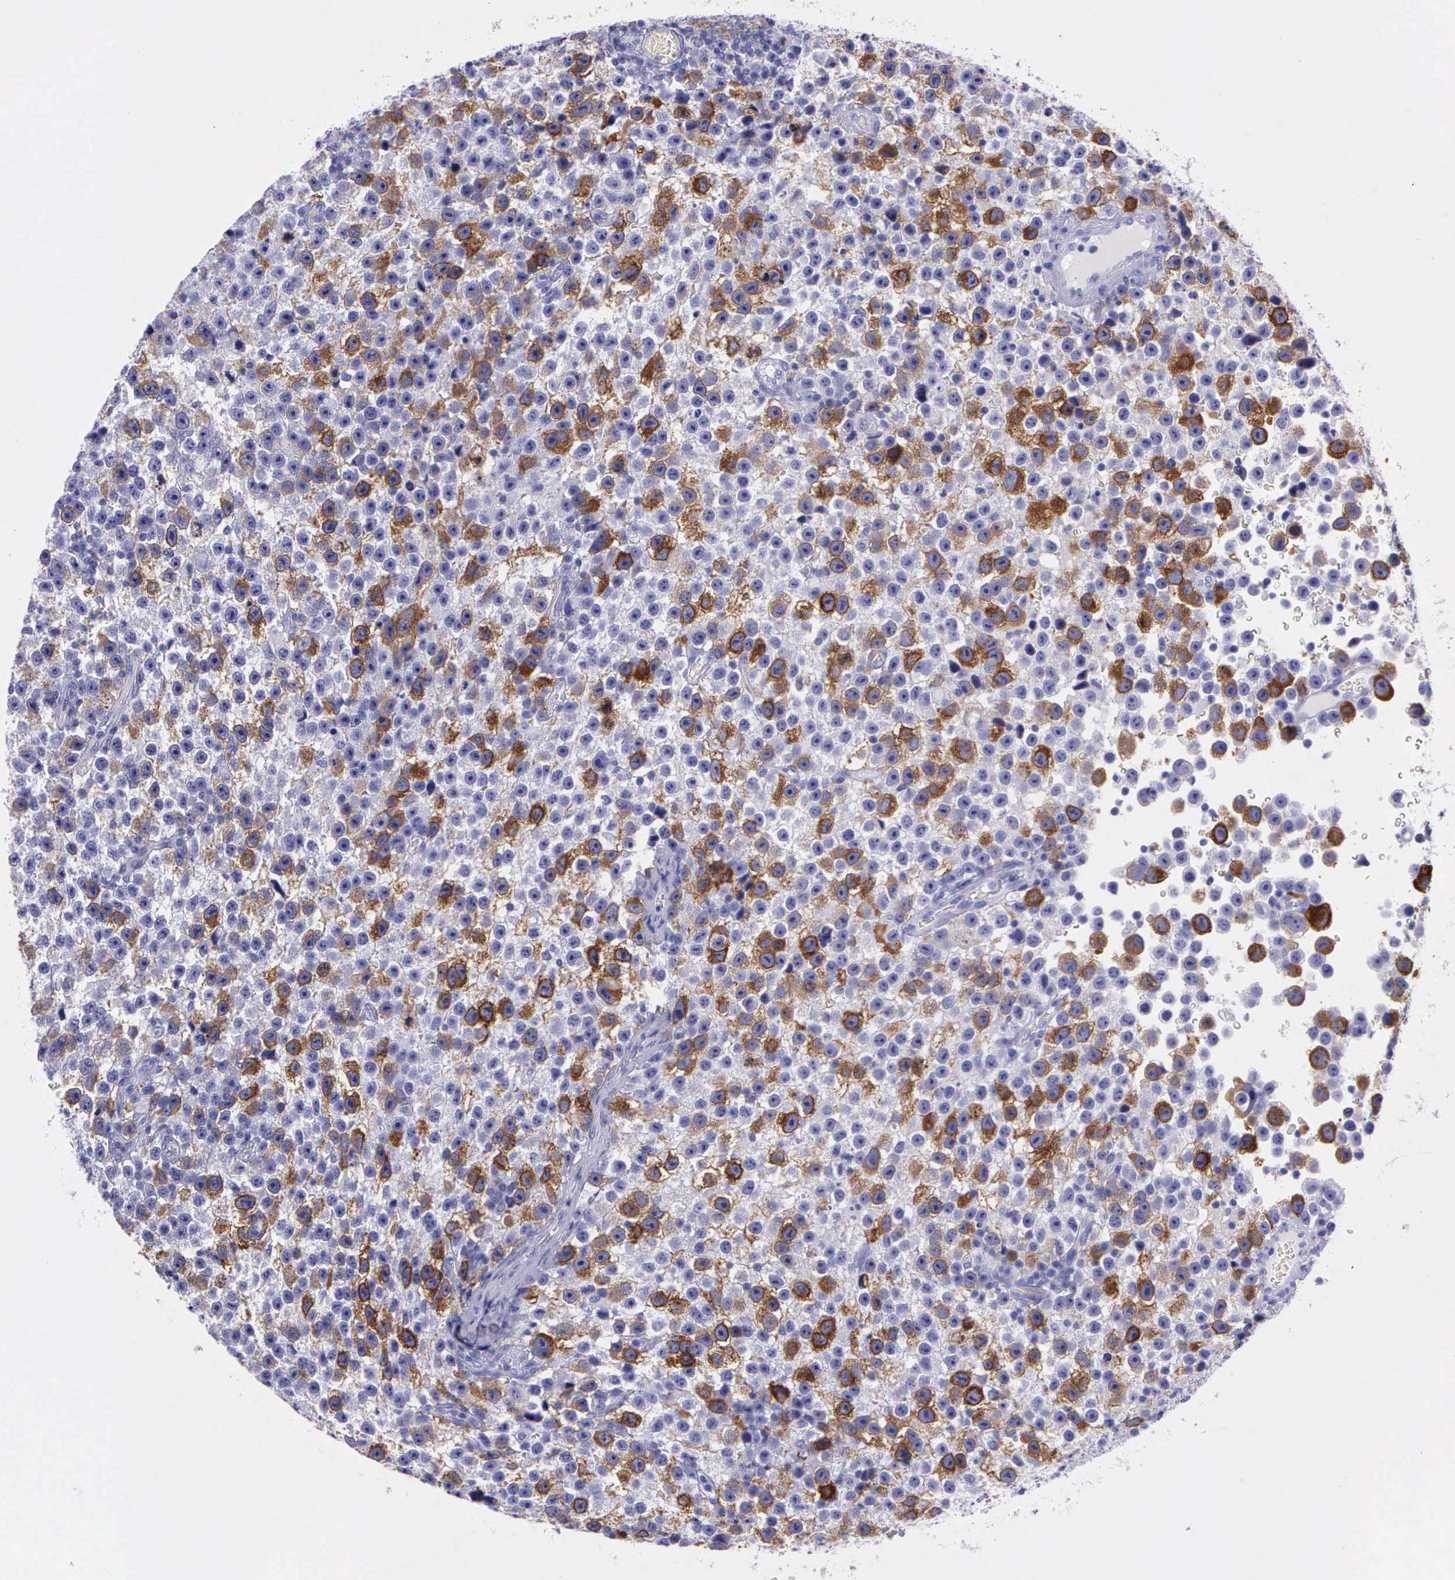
{"staining": {"intensity": "moderate", "quantity": "25%-75%", "location": "cytoplasmic/membranous"}, "tissue": "testis cancer", "cell_type": "Tumor cells", "image_type": "cancer", "snomed": [{"axis": "morphology", "description": "Seminoma, NOS"}, {"axis": "topography", "description": "Testis"}], "caption": "Testis cancer stained for a protein (brown) displays moderate cytoplasmic/membranous positive staining in approximately 25%-75% of tumor cells.", "gene": "CCNB1", "patient": {"sex": "male", "age": 33}}